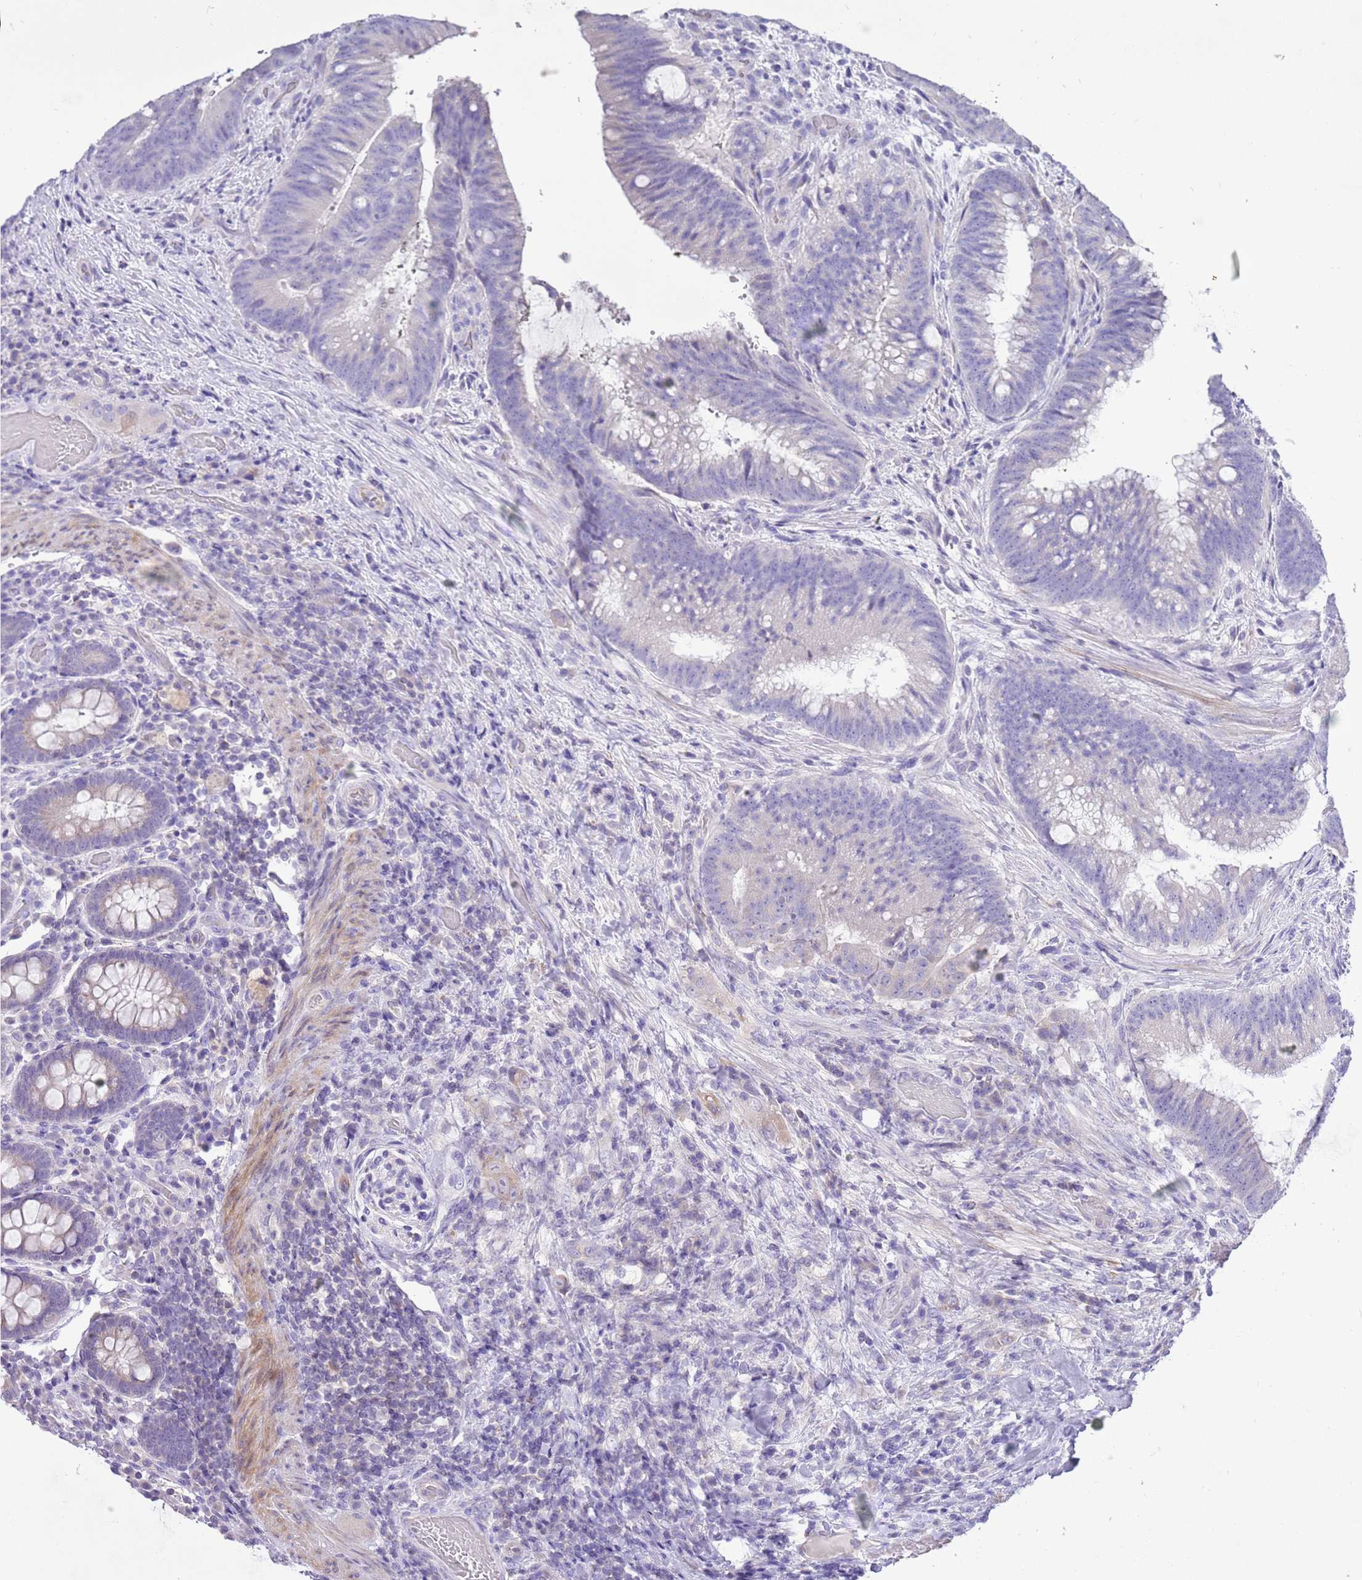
{"staining": {"intensity": "negative", "quantity": "none", "location": "none"}, "tissue": "colorectal cancer", "cell_type": "Tumor cells", "image_type": "cancer", "snomed": [{"axis": "morphology", "description": "Adenocarcinoma, NOS"}, {"axis": "topography", "description": "Colon"}], "caption": "This is a image of immunohistochemistry staining of adenocarcinoma (colorectal), which shows no positivity in tumor cells.", "gene": "GLCE", "patient": {"sex": "female", "age": 43}}